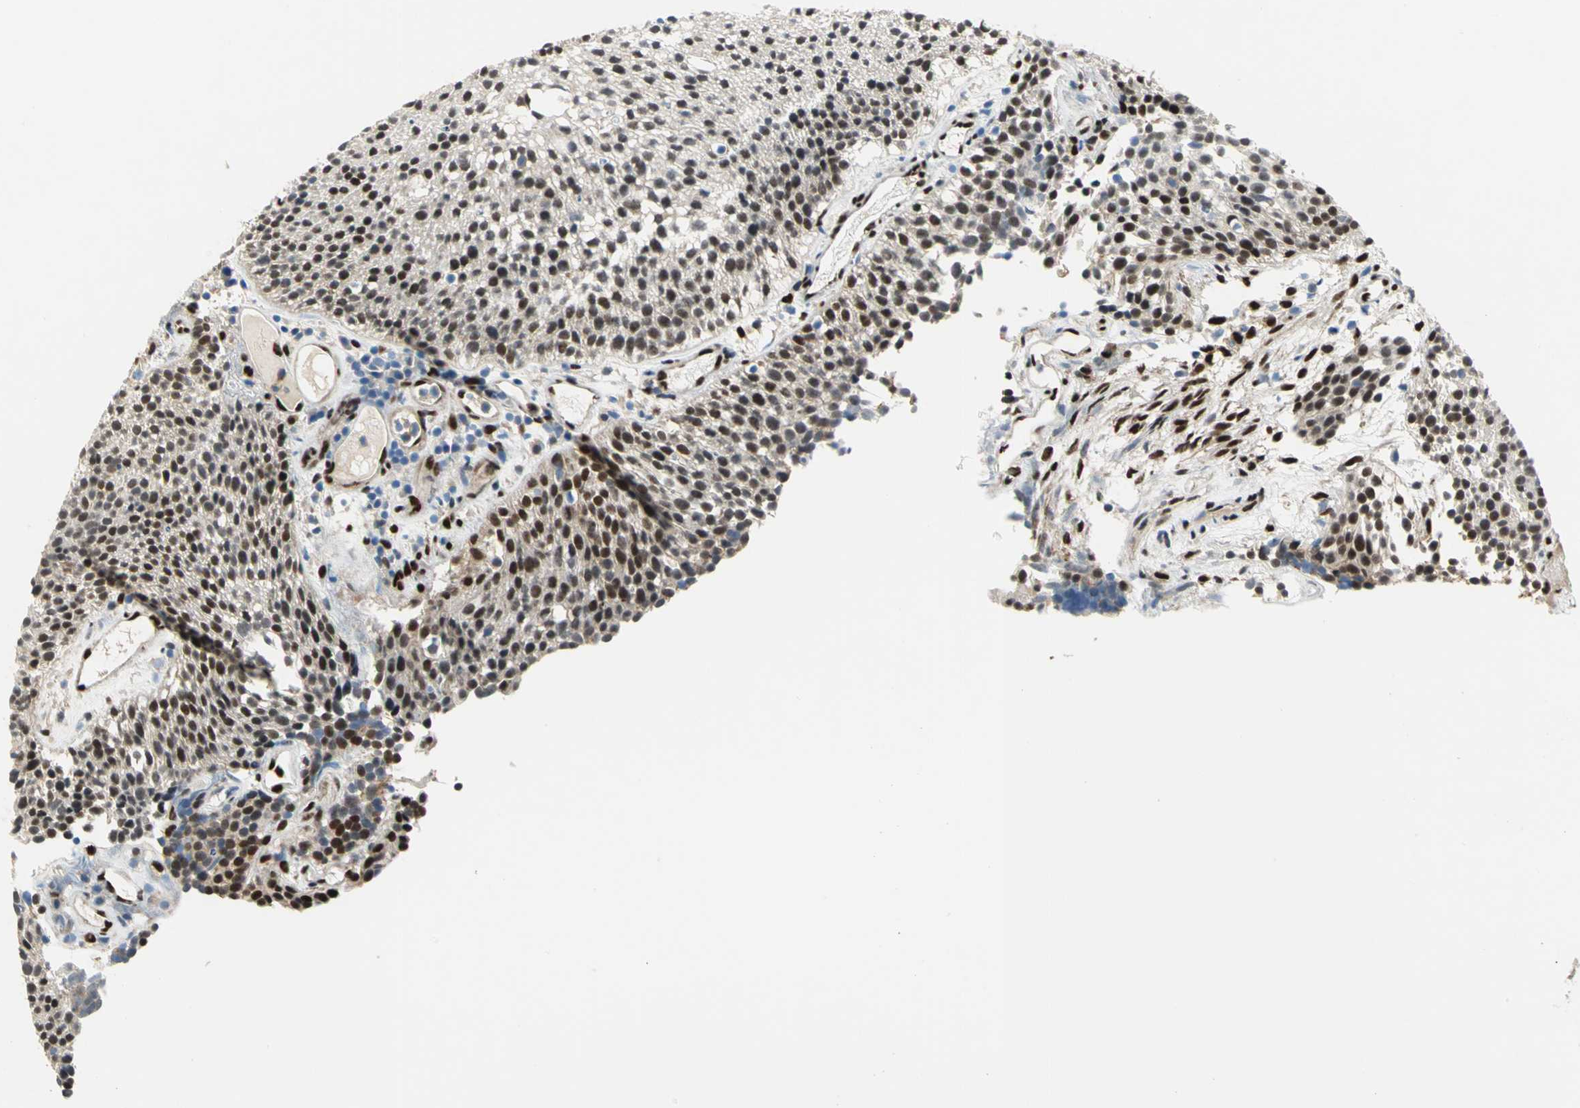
{"staining": {"intensity": "moderate", "quantity": ">75%", "location": "nuclear"}, "tissue": "urothelial cancer", "cell_type": "Tumor cells", "image_type": "cancer", "snomed": [{"axis": "morphology", "description": "Urothelial carcinoma, Low grade"}, {"axis": "topography", "description": "Urinary bladder"}], "caption": "DAB immunohistochemical staining of urothelial cancer reveals moderate nuclear protein expression in about >75% of tumor cells.", "gene": "RBFOX2", "patient": {"sex": "male", "age": 85}}